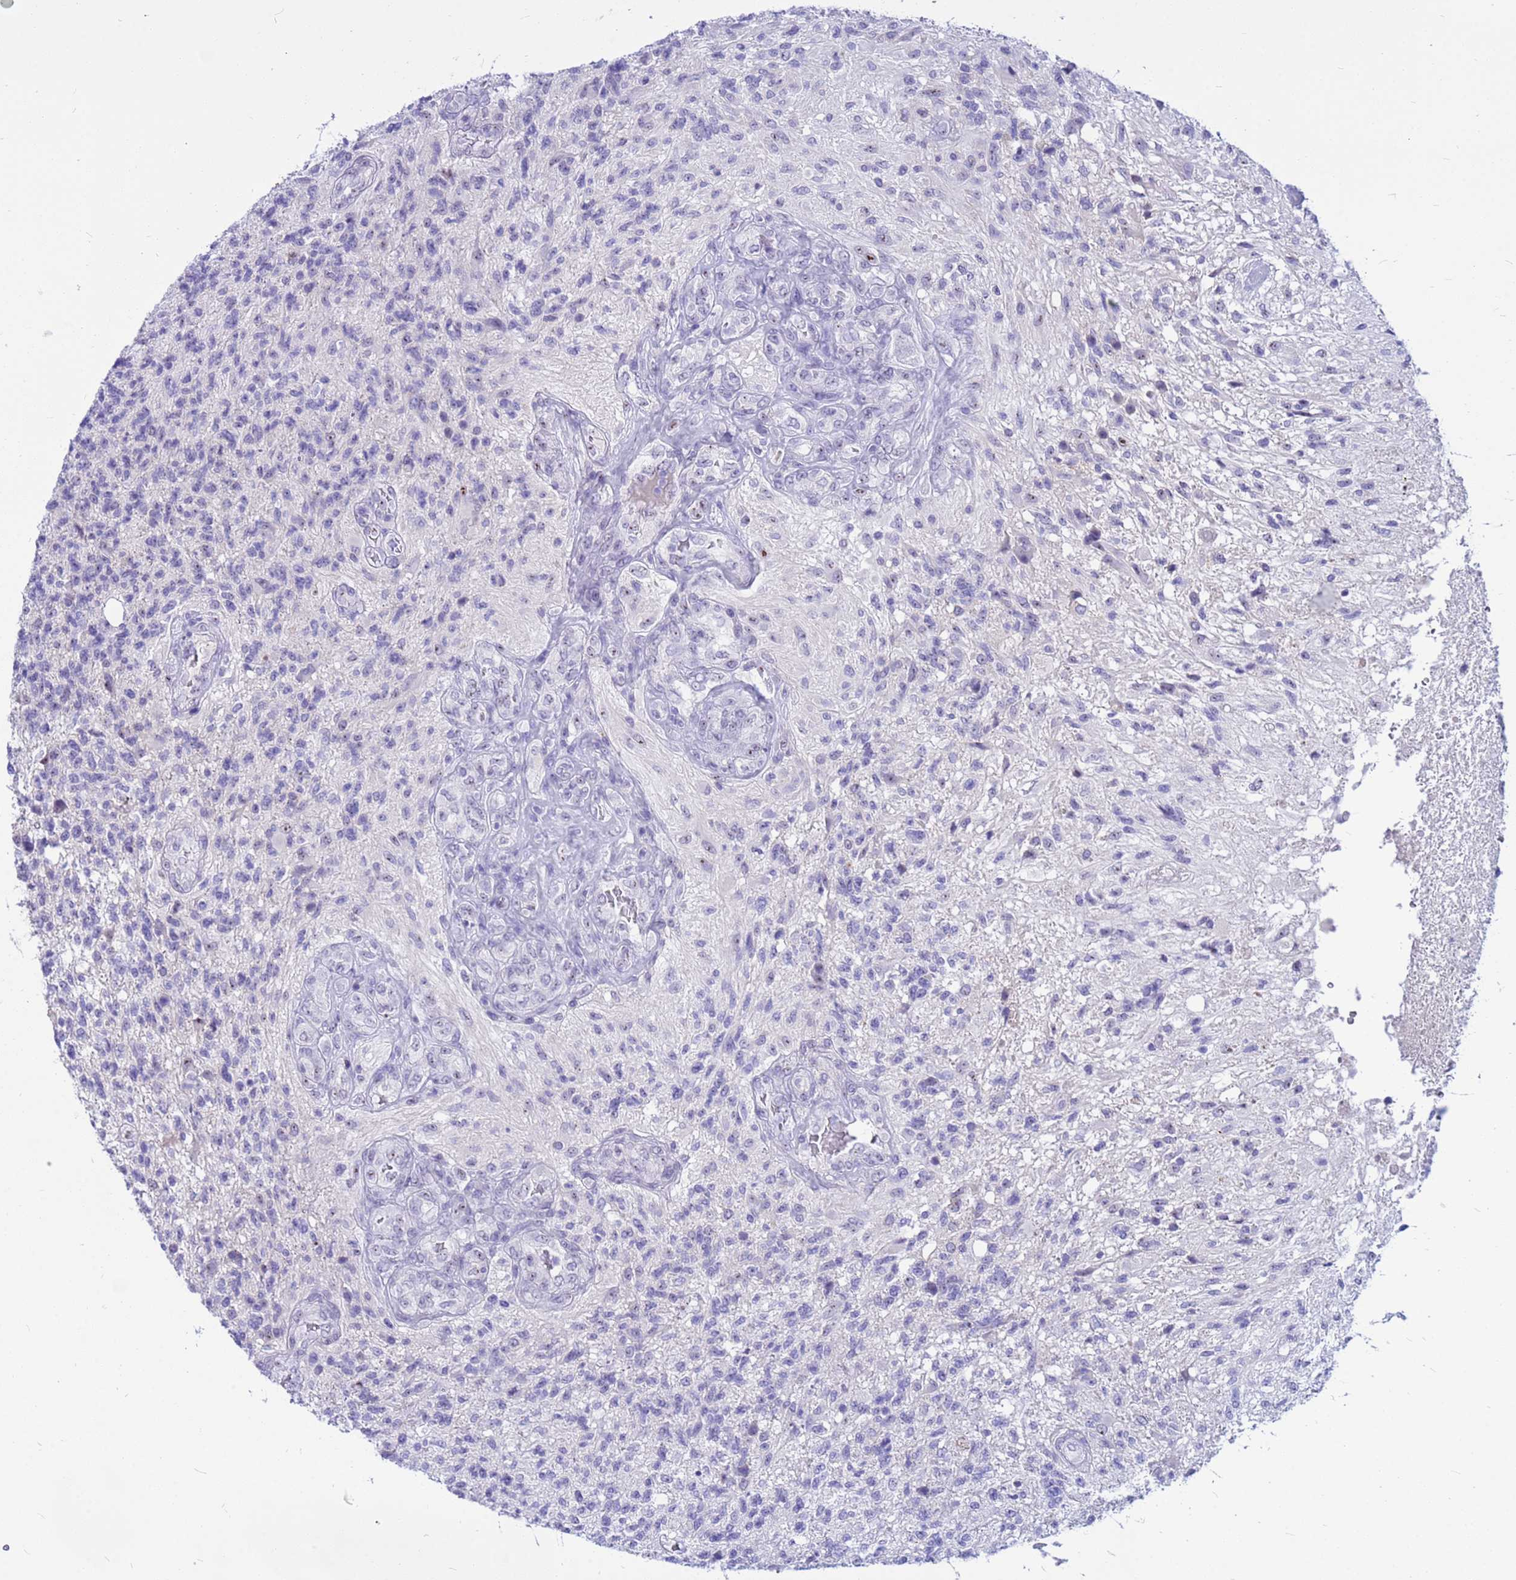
{"staining": {"intensity": "negative", "quantity": "none", "location": "none"}, "tissue": "glioma", "cell_type": "Tumor cells", "image_type": "cancer", "snomed": [{"axis": "morphology", "description": "Glioma, malignant, High grade"}, {"axis": "topography", "description": "Brain"}], "caption": "Immunohistochemistry image of neoplastic tissue: glioma stained with DAB displays no significant protein positivity in tumor cells.", "gene": "DMRTC2", "patient": {"sex": "male", "age": 56}}